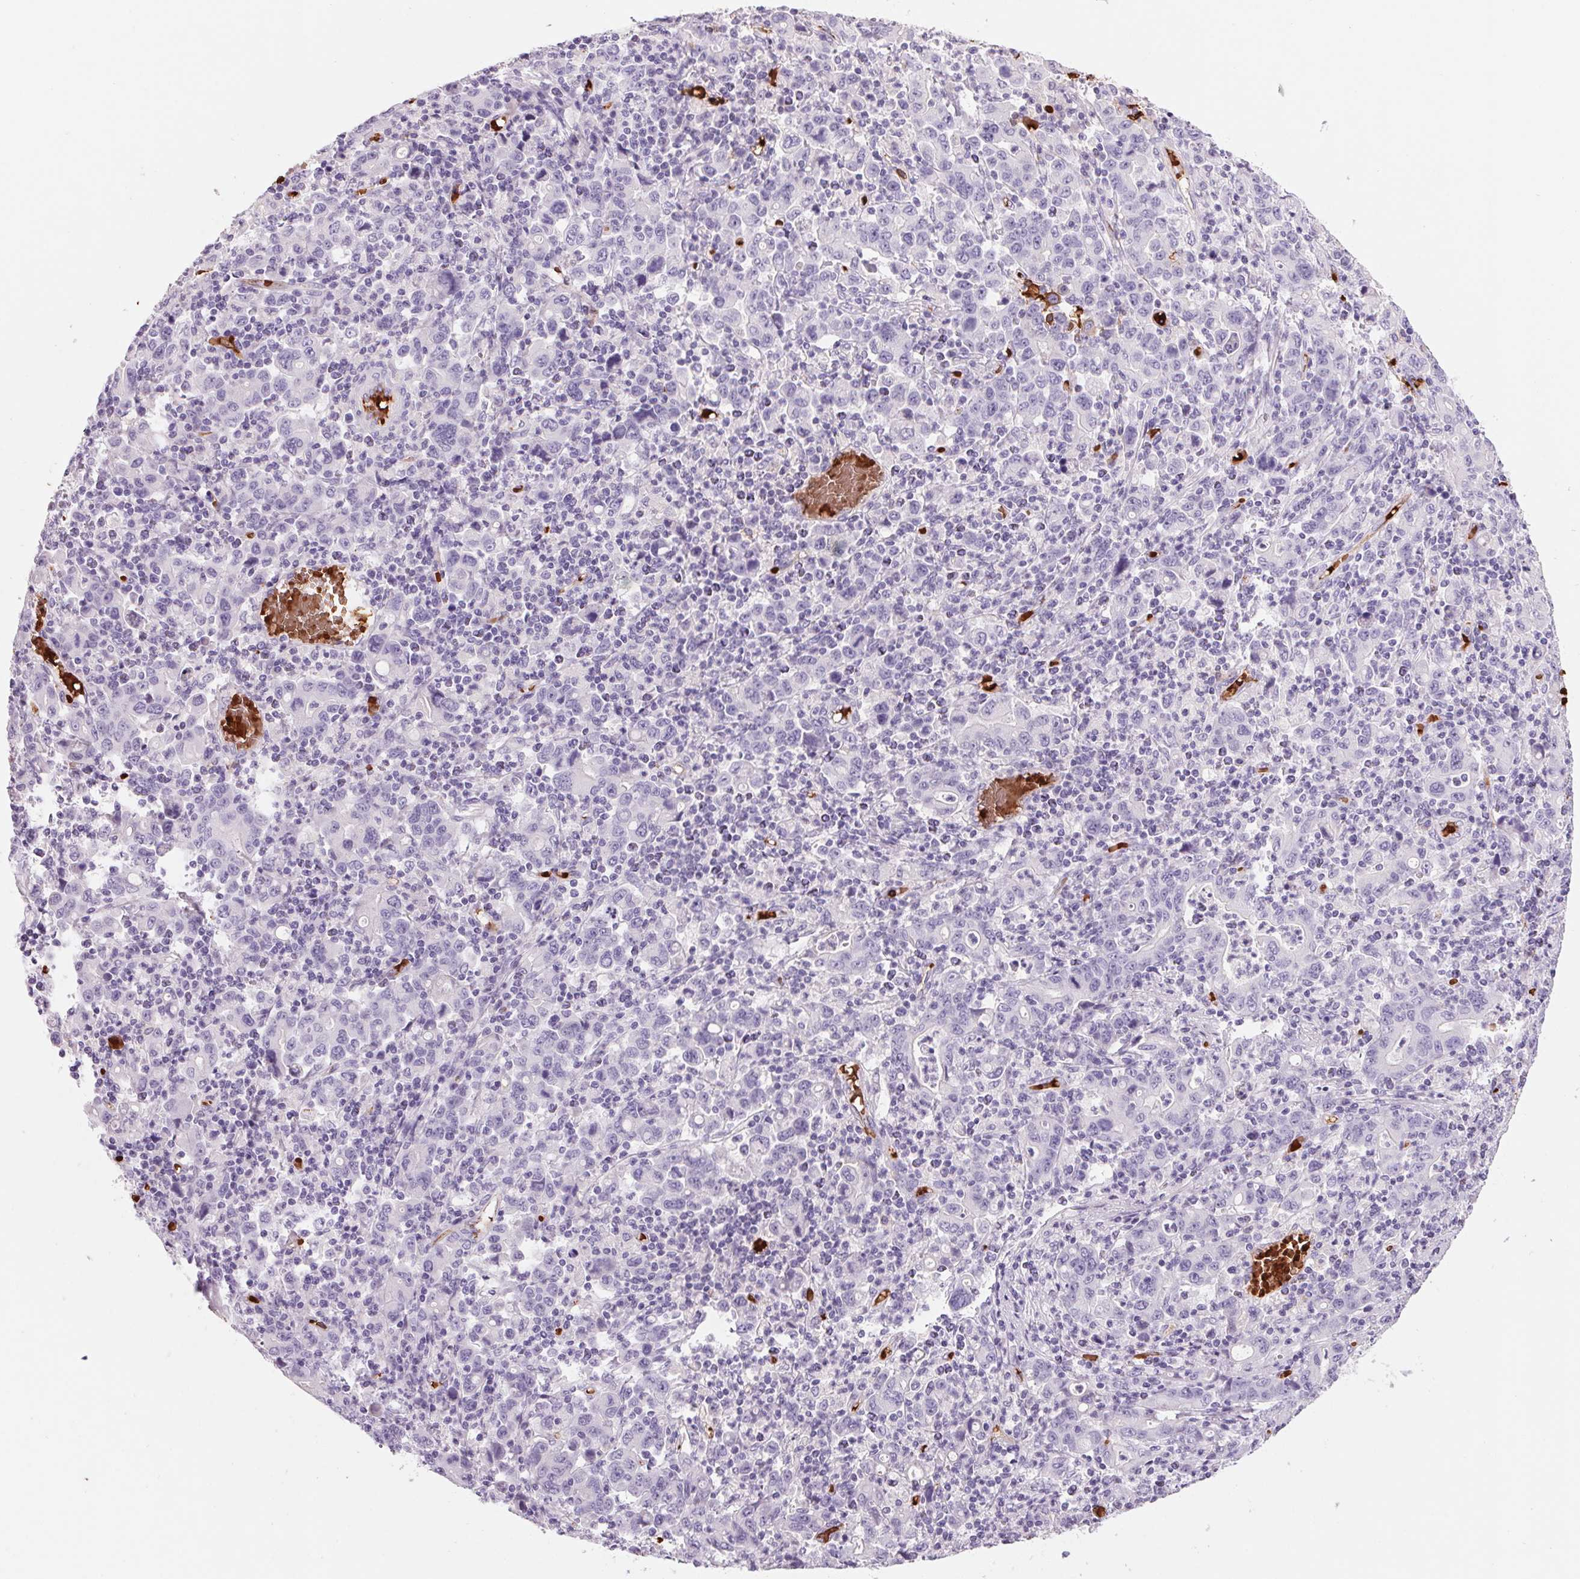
{"staining": {"intensity": "negative", "quantity": "none", "location": "none"}, "tissue": "stomach cancer", "cell_type": "Tumor cells", "image_type": "cancer", "snomed": [{"axis": "morphology", "description": "Adenocarcinoma, NOS"}, {"axis": "topography", "description": "Stomach, upper"}], "caption": "Tumor cells are negative for protein expression in human stomach adenocarcinoma.", "gene": "HBQ1", "patient": {"sex": "male", "age": 69}}